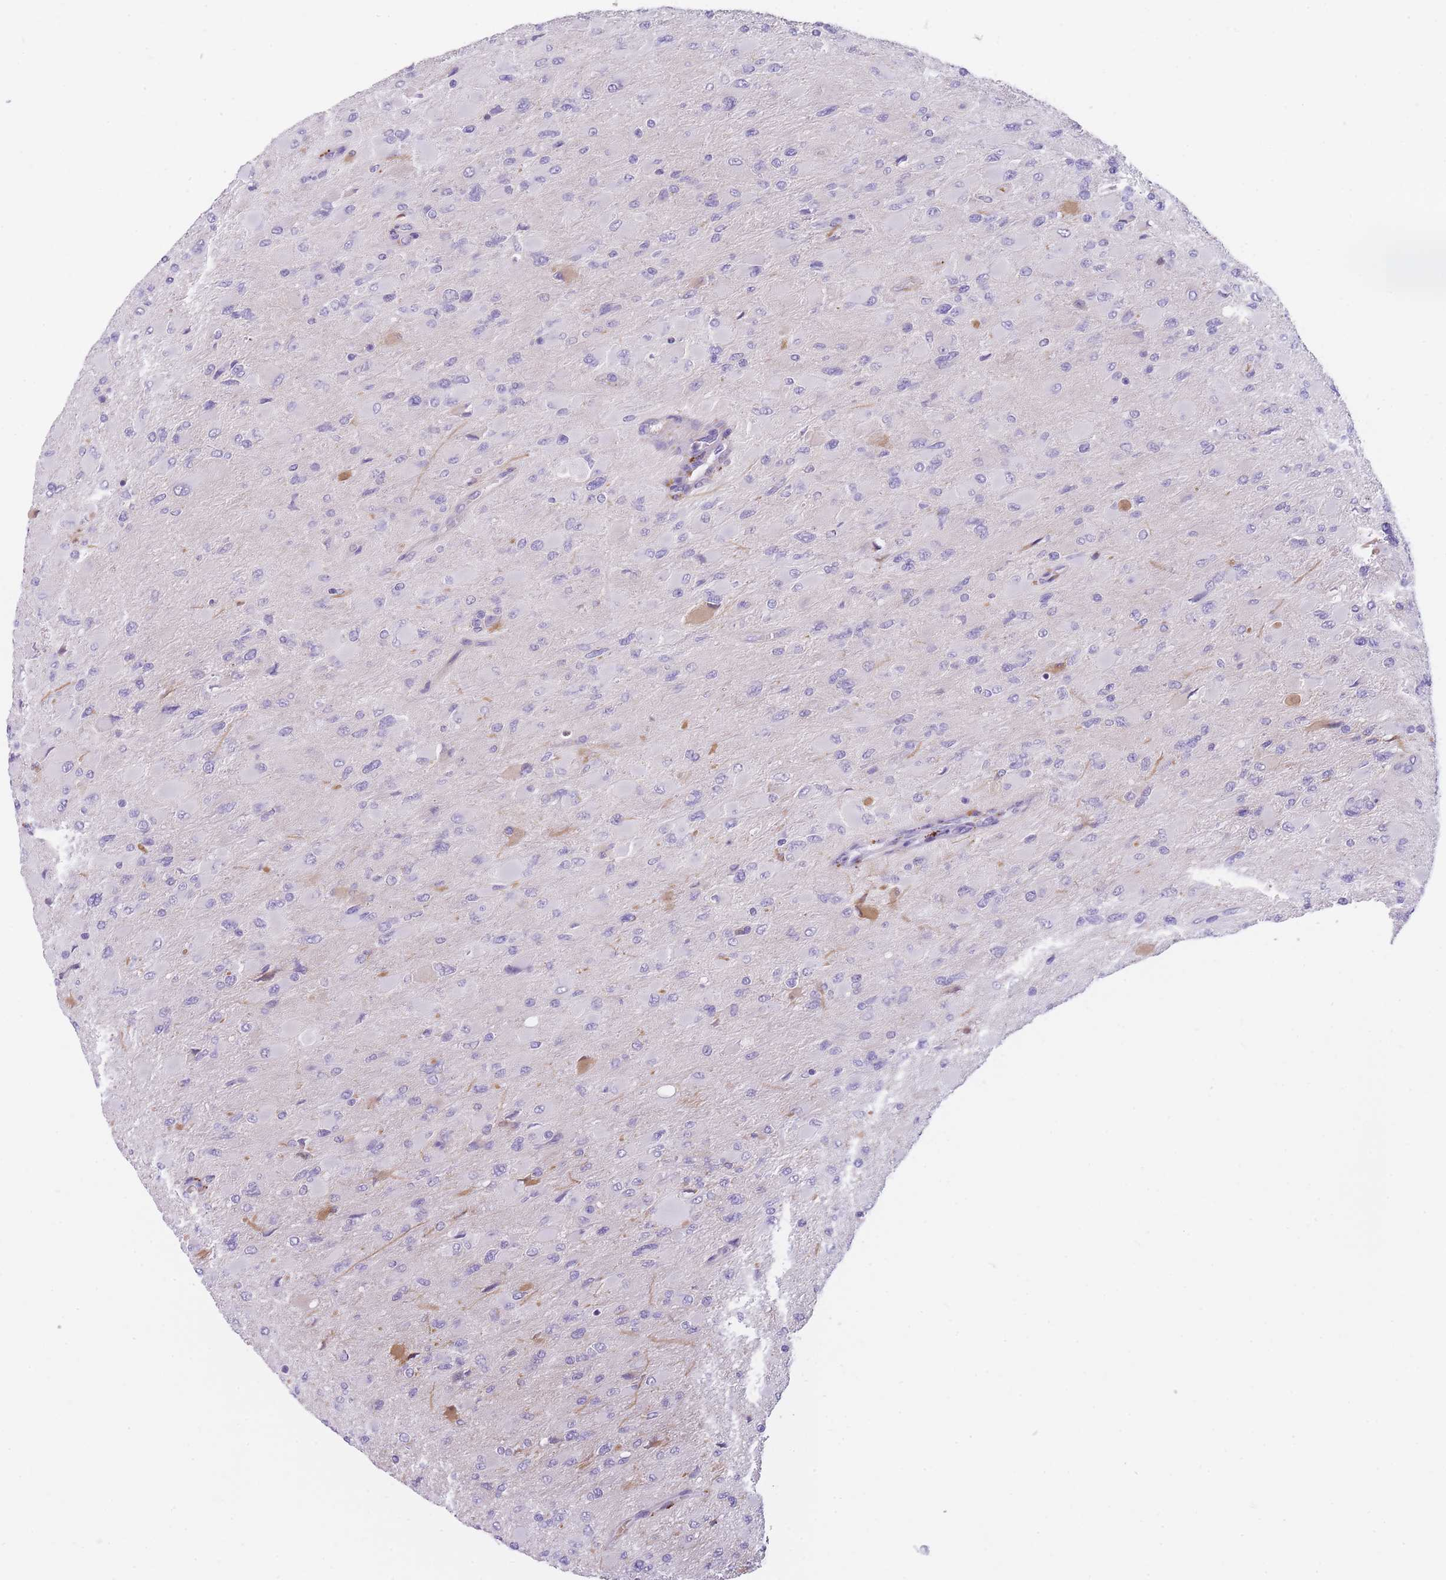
{"staining": {"intensity": "negative", "quantity": "none", "location": "none"}, "tissue": "glioma", "cell_type": "Tumor cells", "image_type": "cancer", "snomed": [{"axis": "morphology", "description": "Glioma, malignant, High grade"}, {"axis": "topography", "description": "Cerebral cortex"}], "caption": "A histopathology image of glioma stained for a protein exhibits no brown staining in tumor cells.", "gene": "GNAT1", "patient": {"sex": "female", "age": 36}}